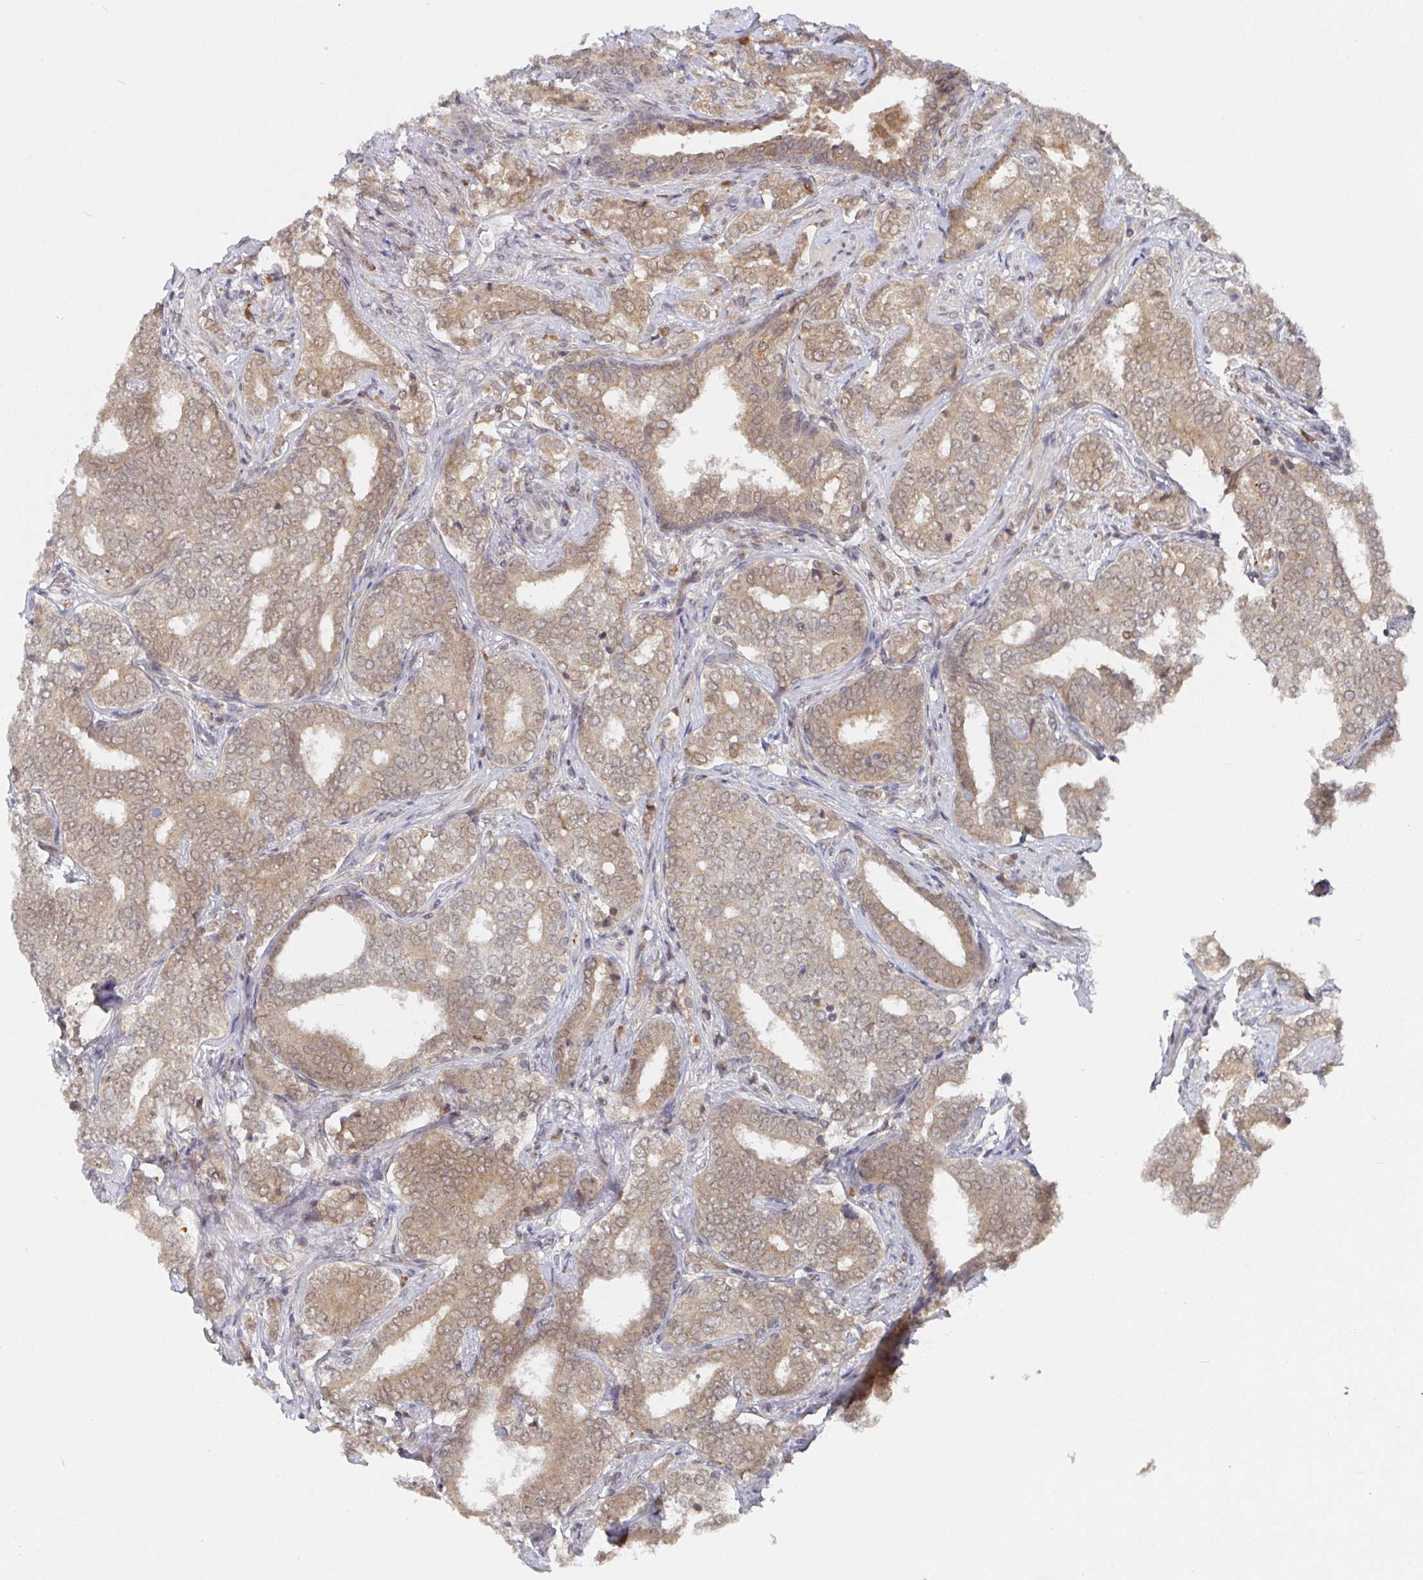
{"staining": {"intensity": "moderate", "quantity": "25%-75%", "location": "cytoplasmic/membranous"}, "tissue": "prostate cancer", "cell_type": "Tumor cells", "image_type": "cancer", "snomed": [{"axis": "morphology", "description": "Adenocarcinoma, High grade"}, {"axis": "topography", "description": "Prostate"}], "caption": "IHC histopathology image of neoplastic tissue: prostate cancer stained using immunohistochemistry displays medium levels of moderate protein expression localized specifically in the cytoplasmic/membranous of tumor cells, appearing as a cytoplasmic/membranous brown color.", "gene": "ALG1", "patient": {"sex": "male", "age": 72}}